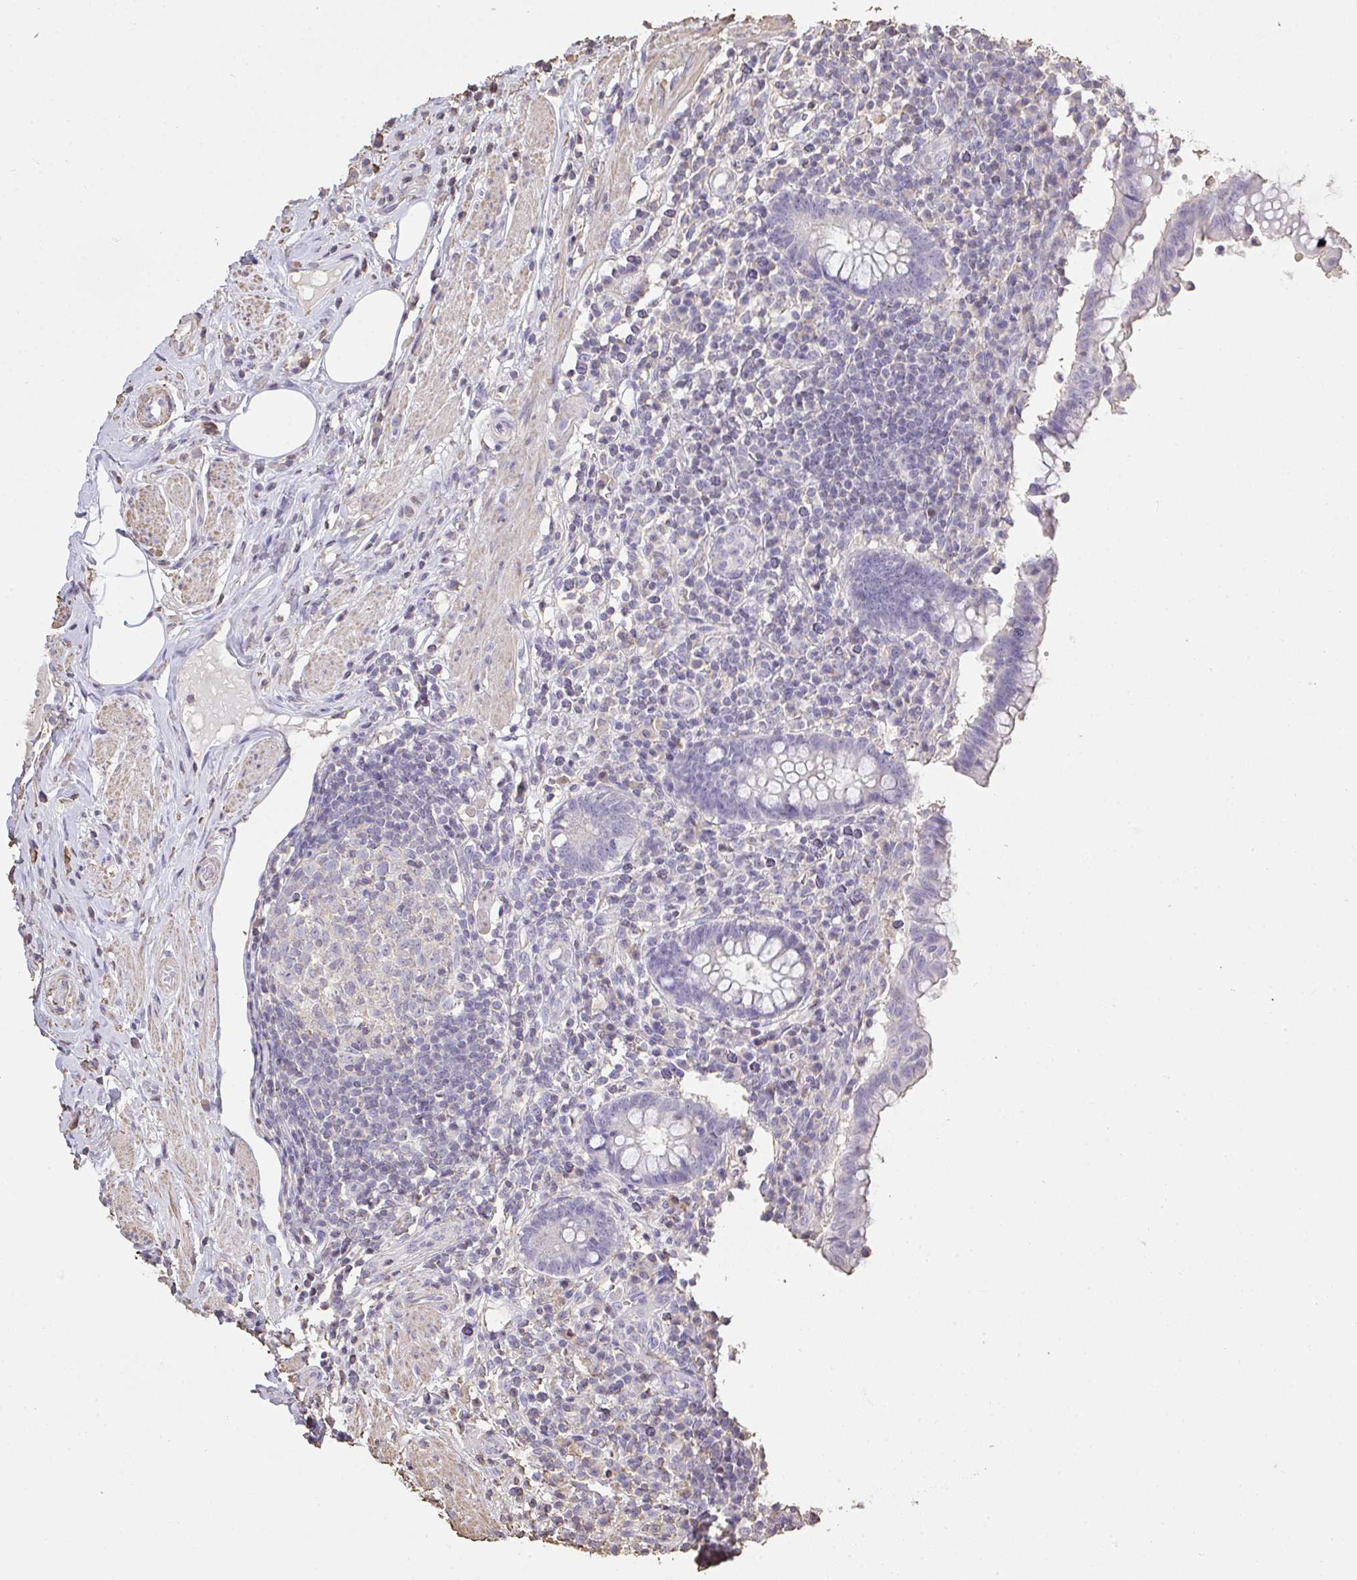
{"staining": {"intensity": "negative", "quantity": "none", "location": "none"}, "tissue": "appendix", "cell_type": "Glandular cells", "image_type": "normal", "snomed": [{"axis": "morphology", "description": "Normal tissue, NOS"}, {"axis": "topography", "description": "Appendix"}], "caption": "This is an immunohistochemistry (IHC) micrograph of normal human appendix. There is no staining in glandular cells.", "gene": "IL23R", "patient": {"sex": "female", "age": 56}}